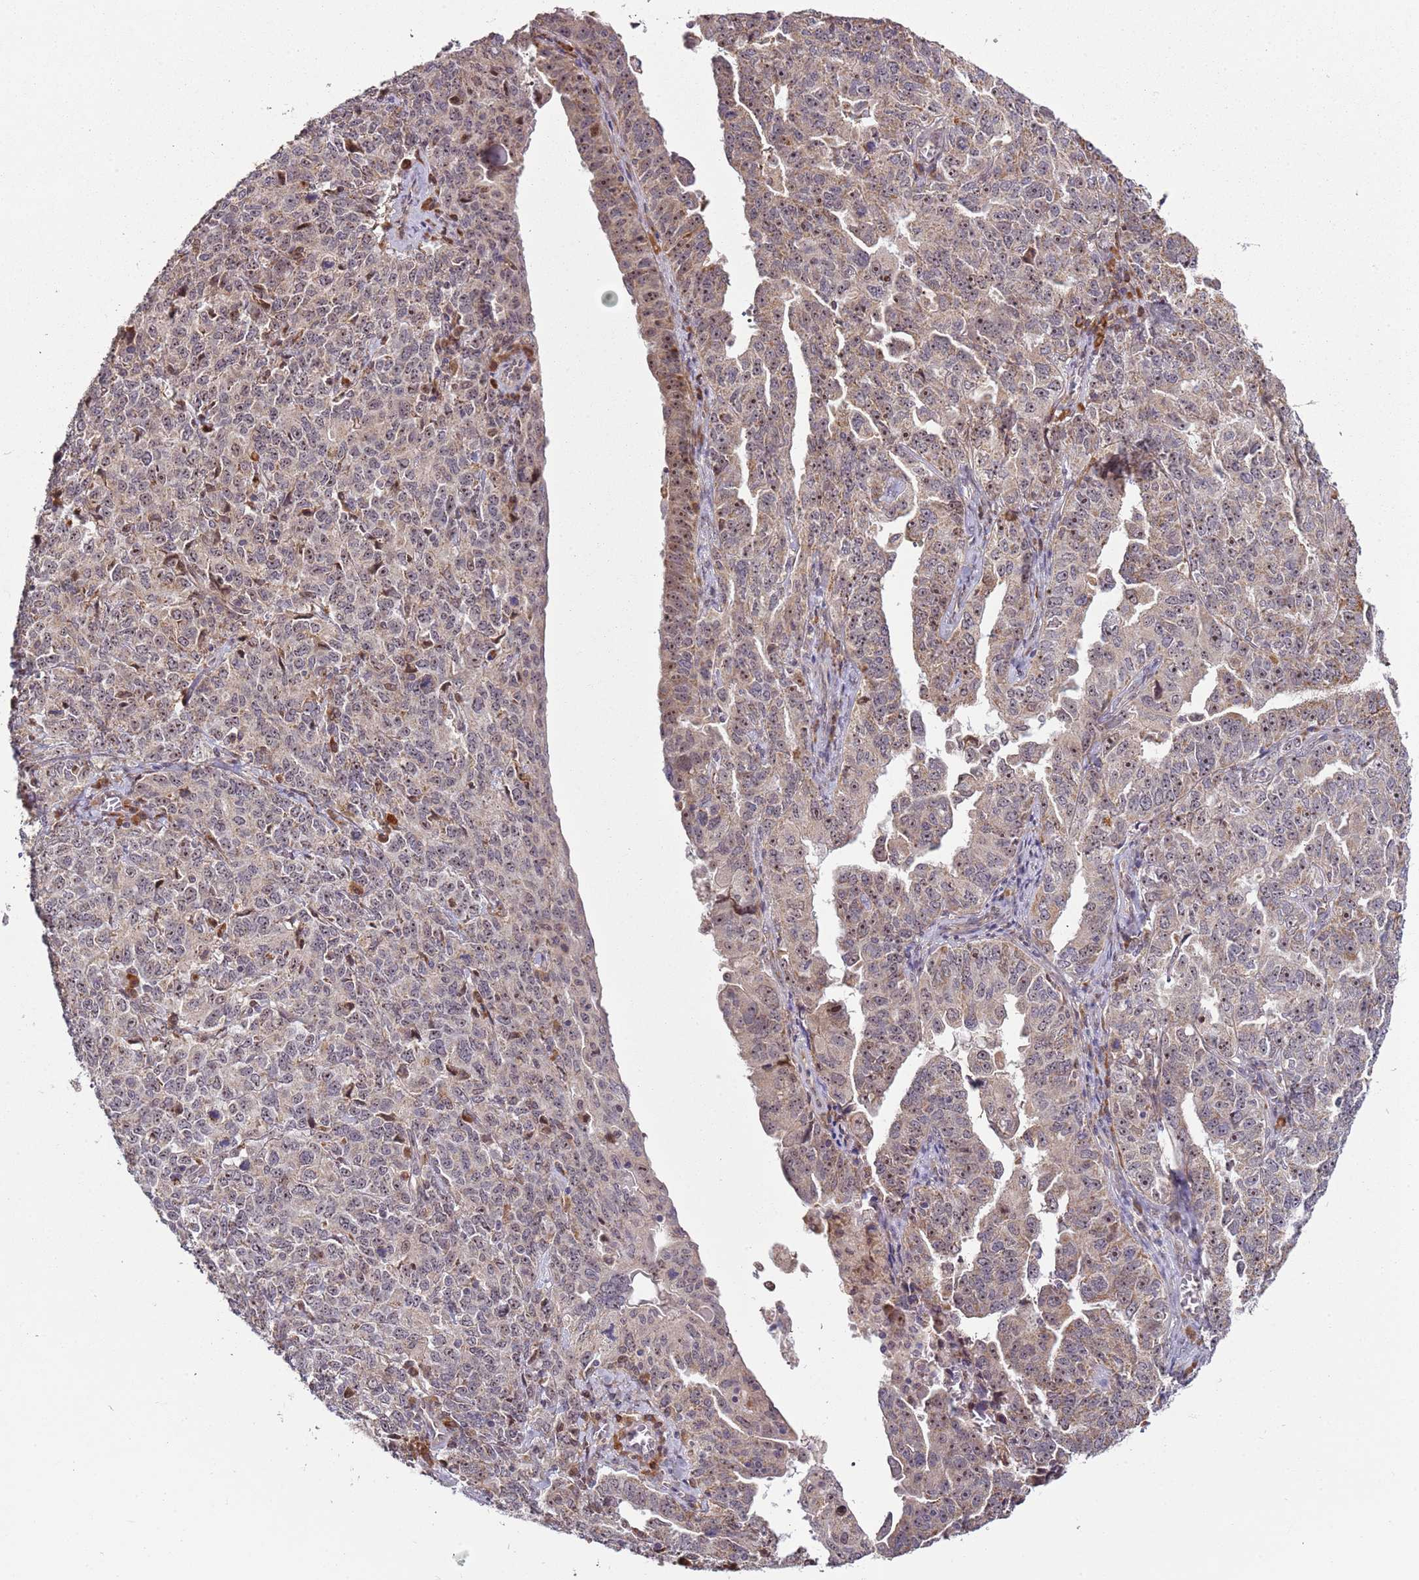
{"staining": {"intensity": "weak", "quantity": "25%-75%", "location": "nuclear"}, "tissue": "ovarian cancer", "cell_type": "Tumor cells", "image_type": "cancer", "snomed": [{"axis": "morphology", "description": "Carcinoma, endometroid"}, {"axis": "topography", "description": "Ovary"}], "caption": "Protein staining by immunohistochemistry (IHC) displays weak nuclear positivity in about 25%-75% of tumor cells in endometroid carcinoma (ovarian).", "gene": "UCMA", "patient": {"sex": "female", "age": 62}}